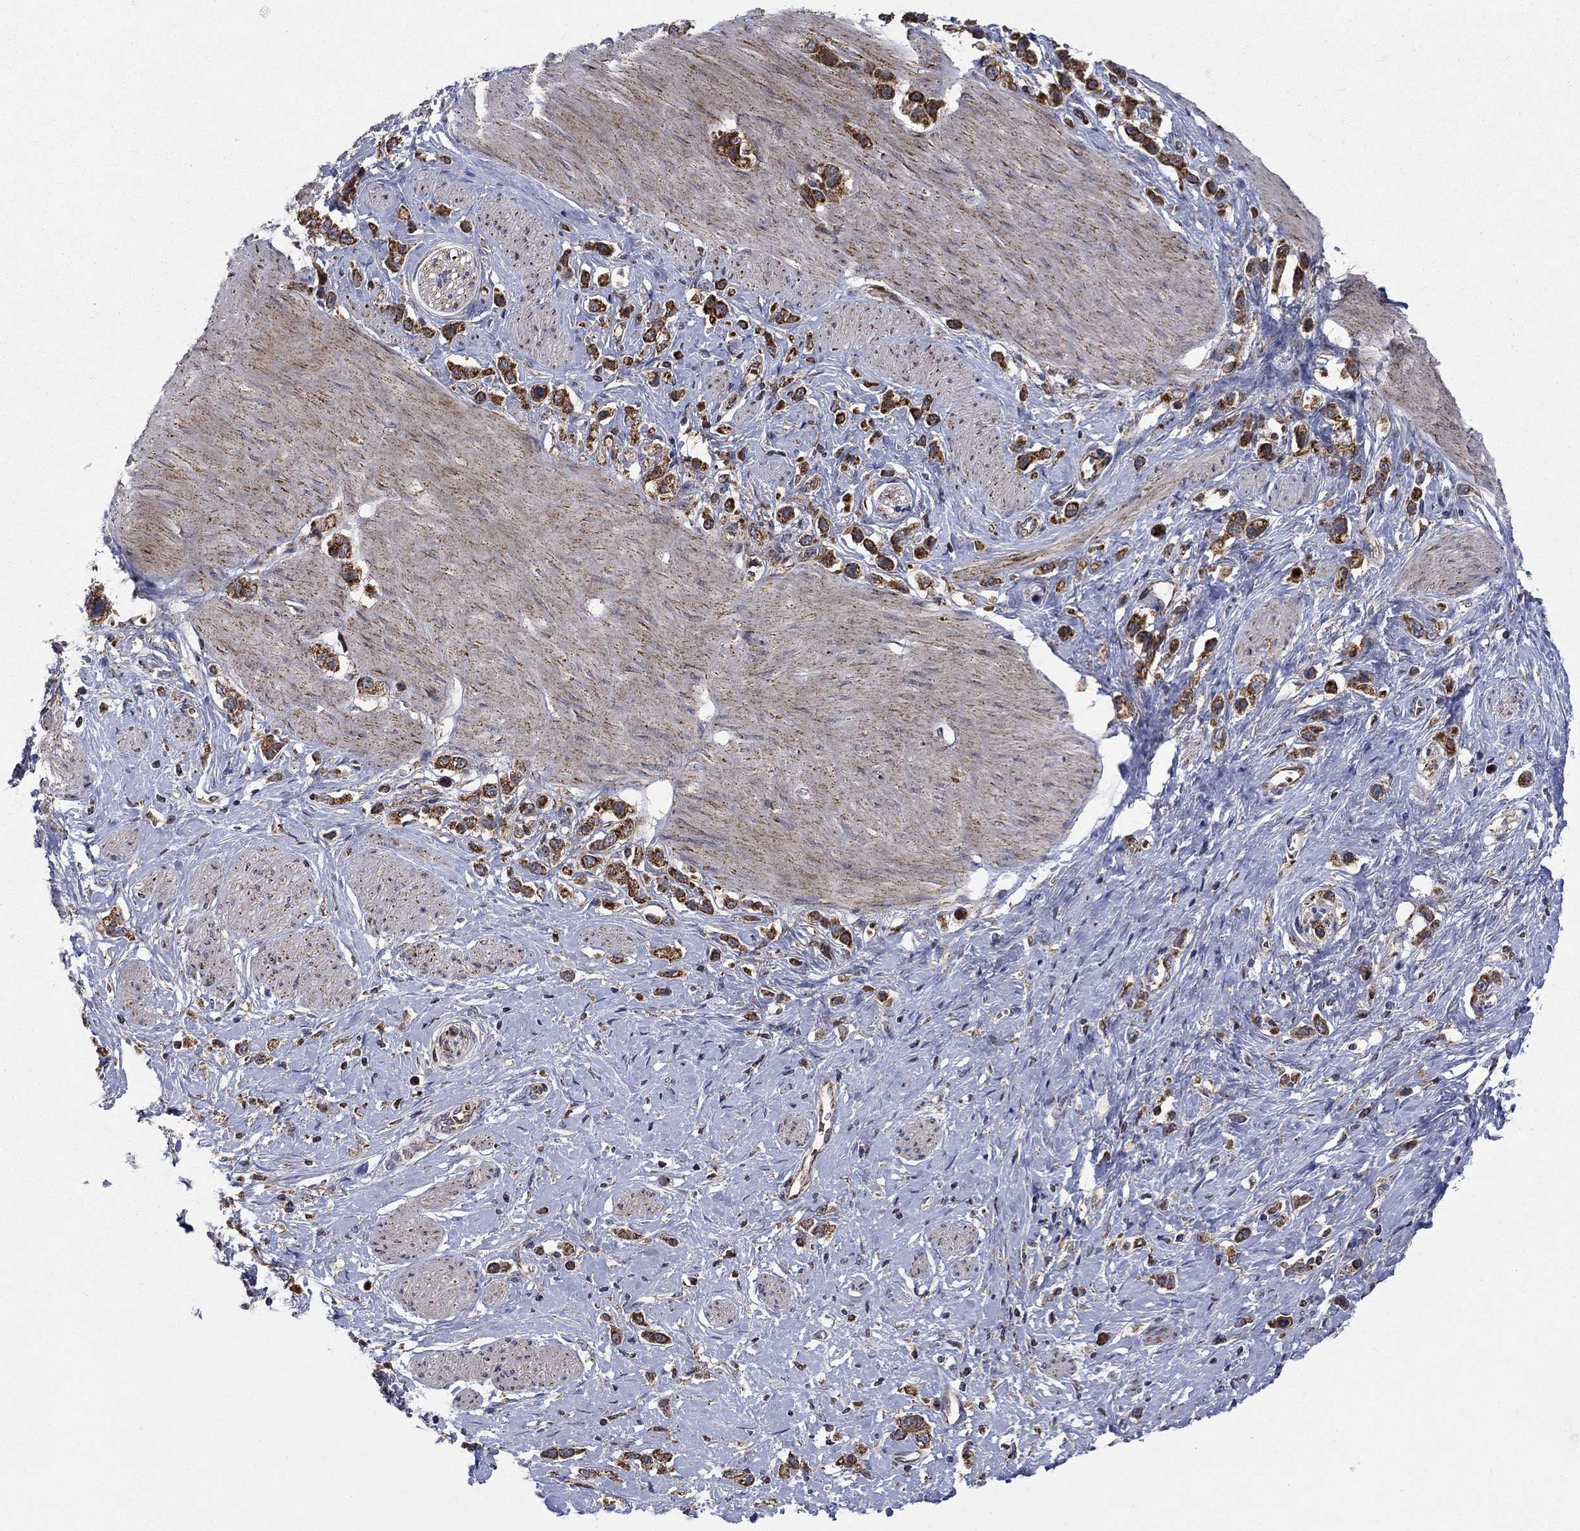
{"staining": {"intensity": "strong", "quantity": ">75%", "location": "cytoplasmic/membranous"}, "tissue": "stomach cancer", "cell_type": "Tumor cells", "image_type": "cancer", "snomed": [{"axis": "morphology", "description": "Normal tissue, NOS"}, {"axis": "morphology", "description": "Adenocarcinoma, NOS"}, {"axis": "morphology", "description": "Adenocarcinoma, High grade"}, {"axis": "topography", "description": "Stomach, upper"}, {"axis": "topography", "description": "Stomach"}], "caption": "This photomicrograph demonstrates immunohistochemistry staining of stomach cancer (adenocarcinoma (high-grade)), with high strong cytoplasmic/membranous staining in approximately >75% of tumor cells.", "gene": "RNF19B", "patient": {"sex": "female", "age": 65}}